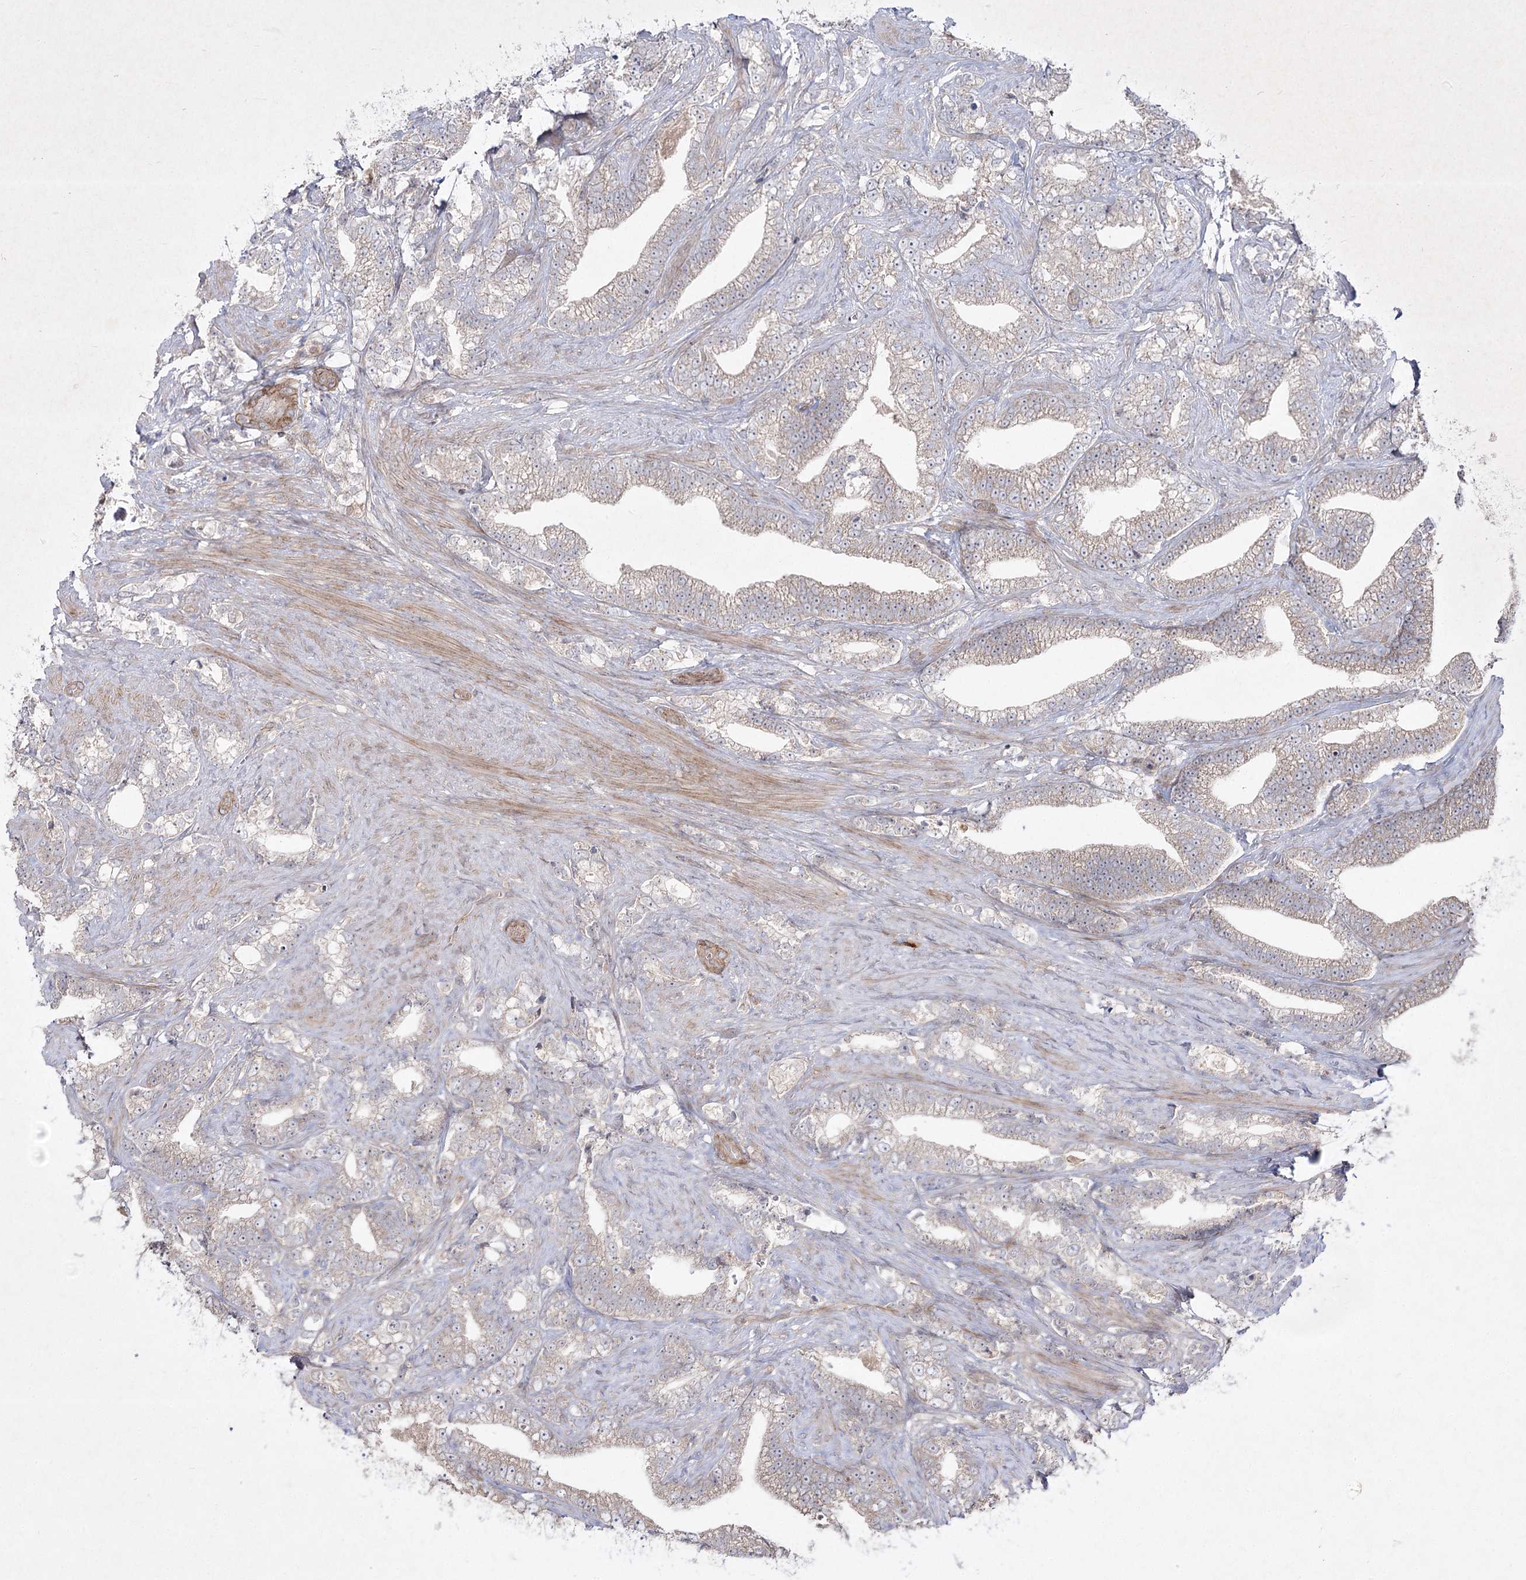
{"staining": {"intensity": "weak", "quantity": "<25%", "location": "cytoplasmic/membranous"}, "tissue": "prostate cancer", "cell_type": "Tumor cells", "image_type": "cancer", "snomed": [{"axis": "morphology", "description": "Adenocarcinoma, High grade"}, {"axis": "topography", "description": "Prostate and seminal vesicle, NOS"}], "caption": "Prostate high-grade adenocarcinoma stained for a protein using immunohistochemistry displays no staining tumor cells.", "gene": "CIB2", "patient": {"sex": "male", "age": 67}}